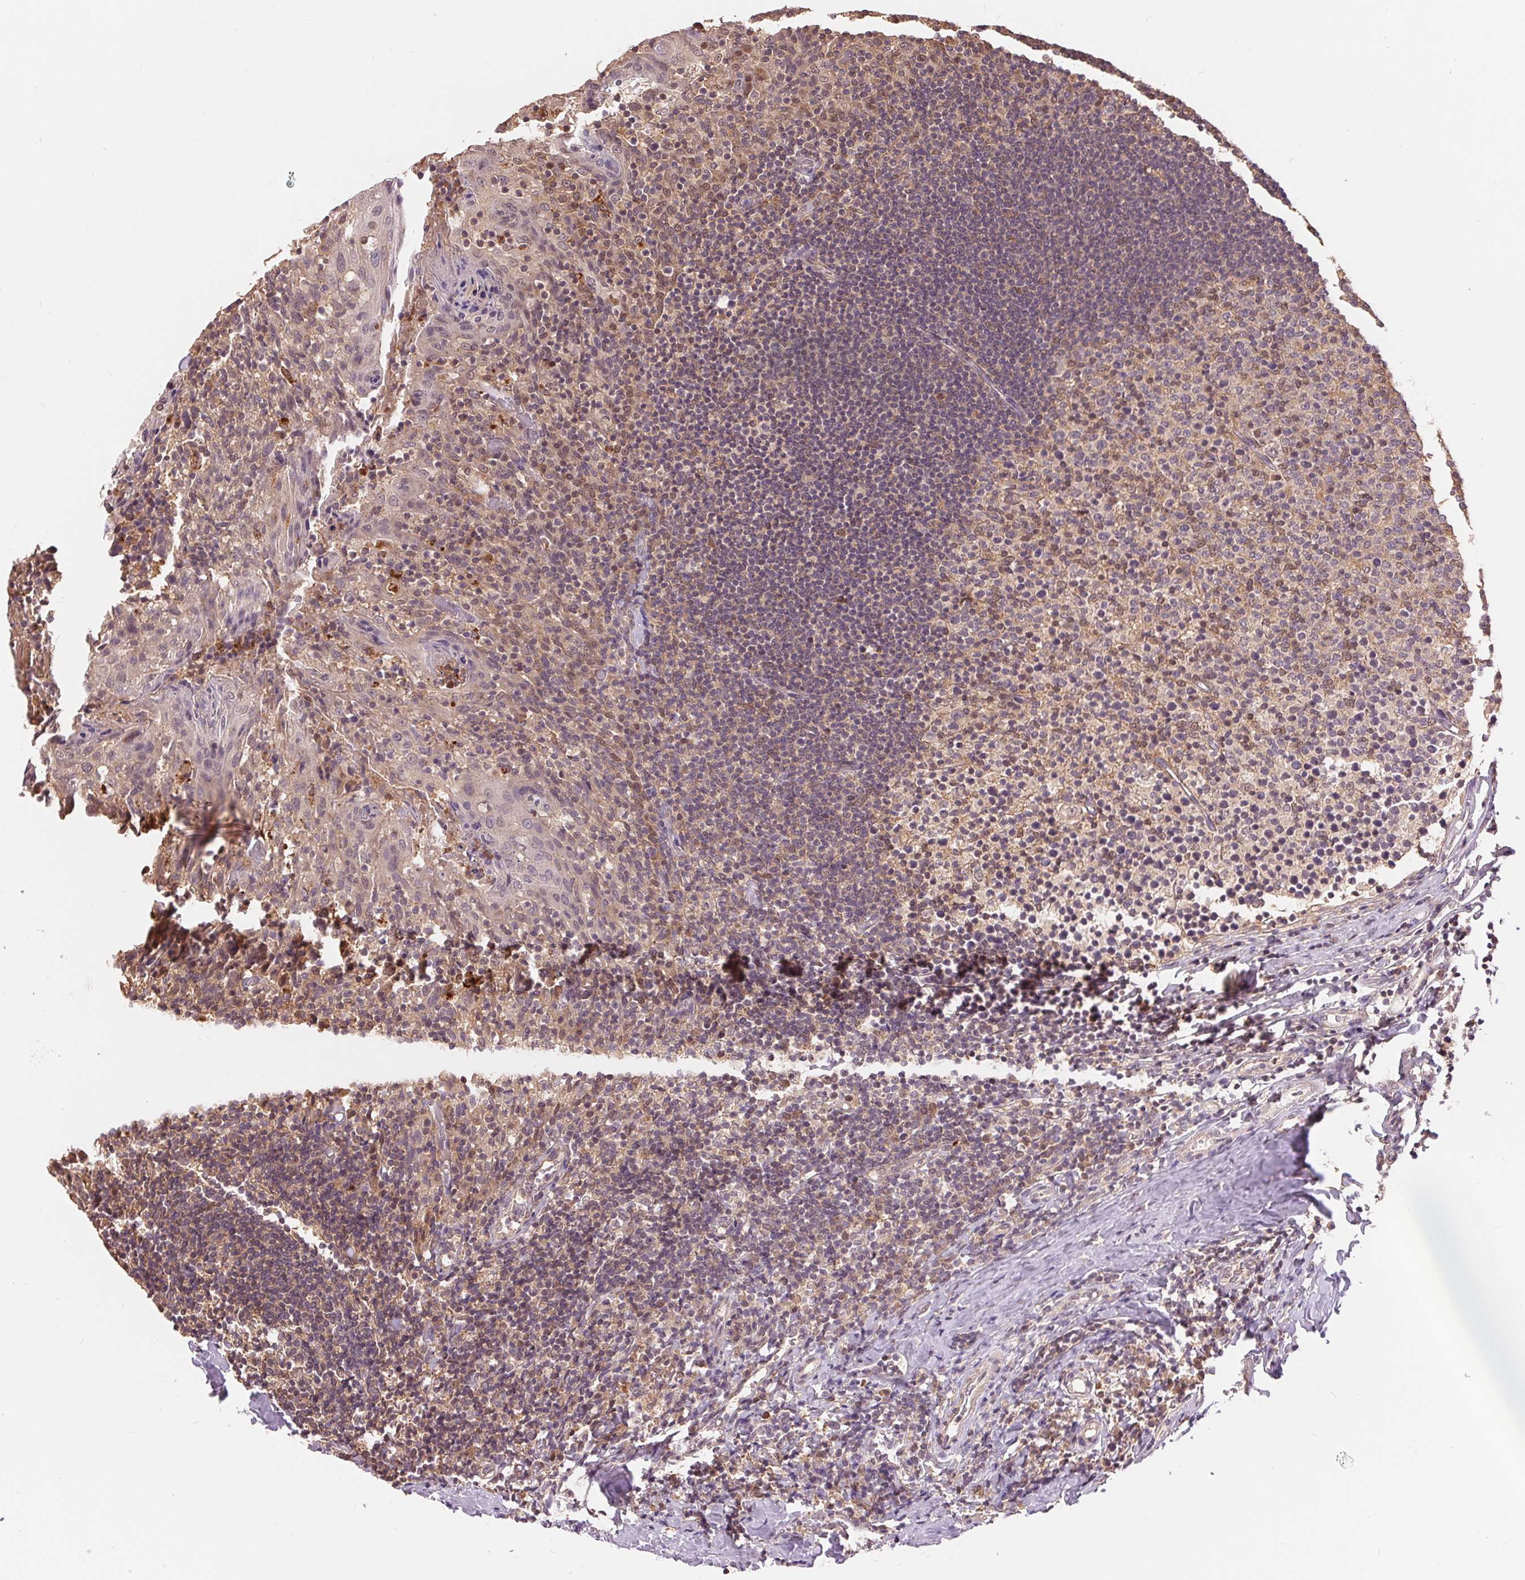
{"staining": {"intensity": "negative", "quantity": "none", "location": "none"}, "tissue": "tonsil", "cell_type": "Germinal center cells", "image_type": "normal", "snomed": [{"axis": "morphology", "description": "Normal tissue, NOS"}, {"axis": "topography", "description": "Tonsil"}], "caption": "Human tonsil stained for a protein using immunohistochemistry reveals no staining in germinal center cells.", "gene": "TMEM273", "patient": {"sex": "female", "age": 10}}